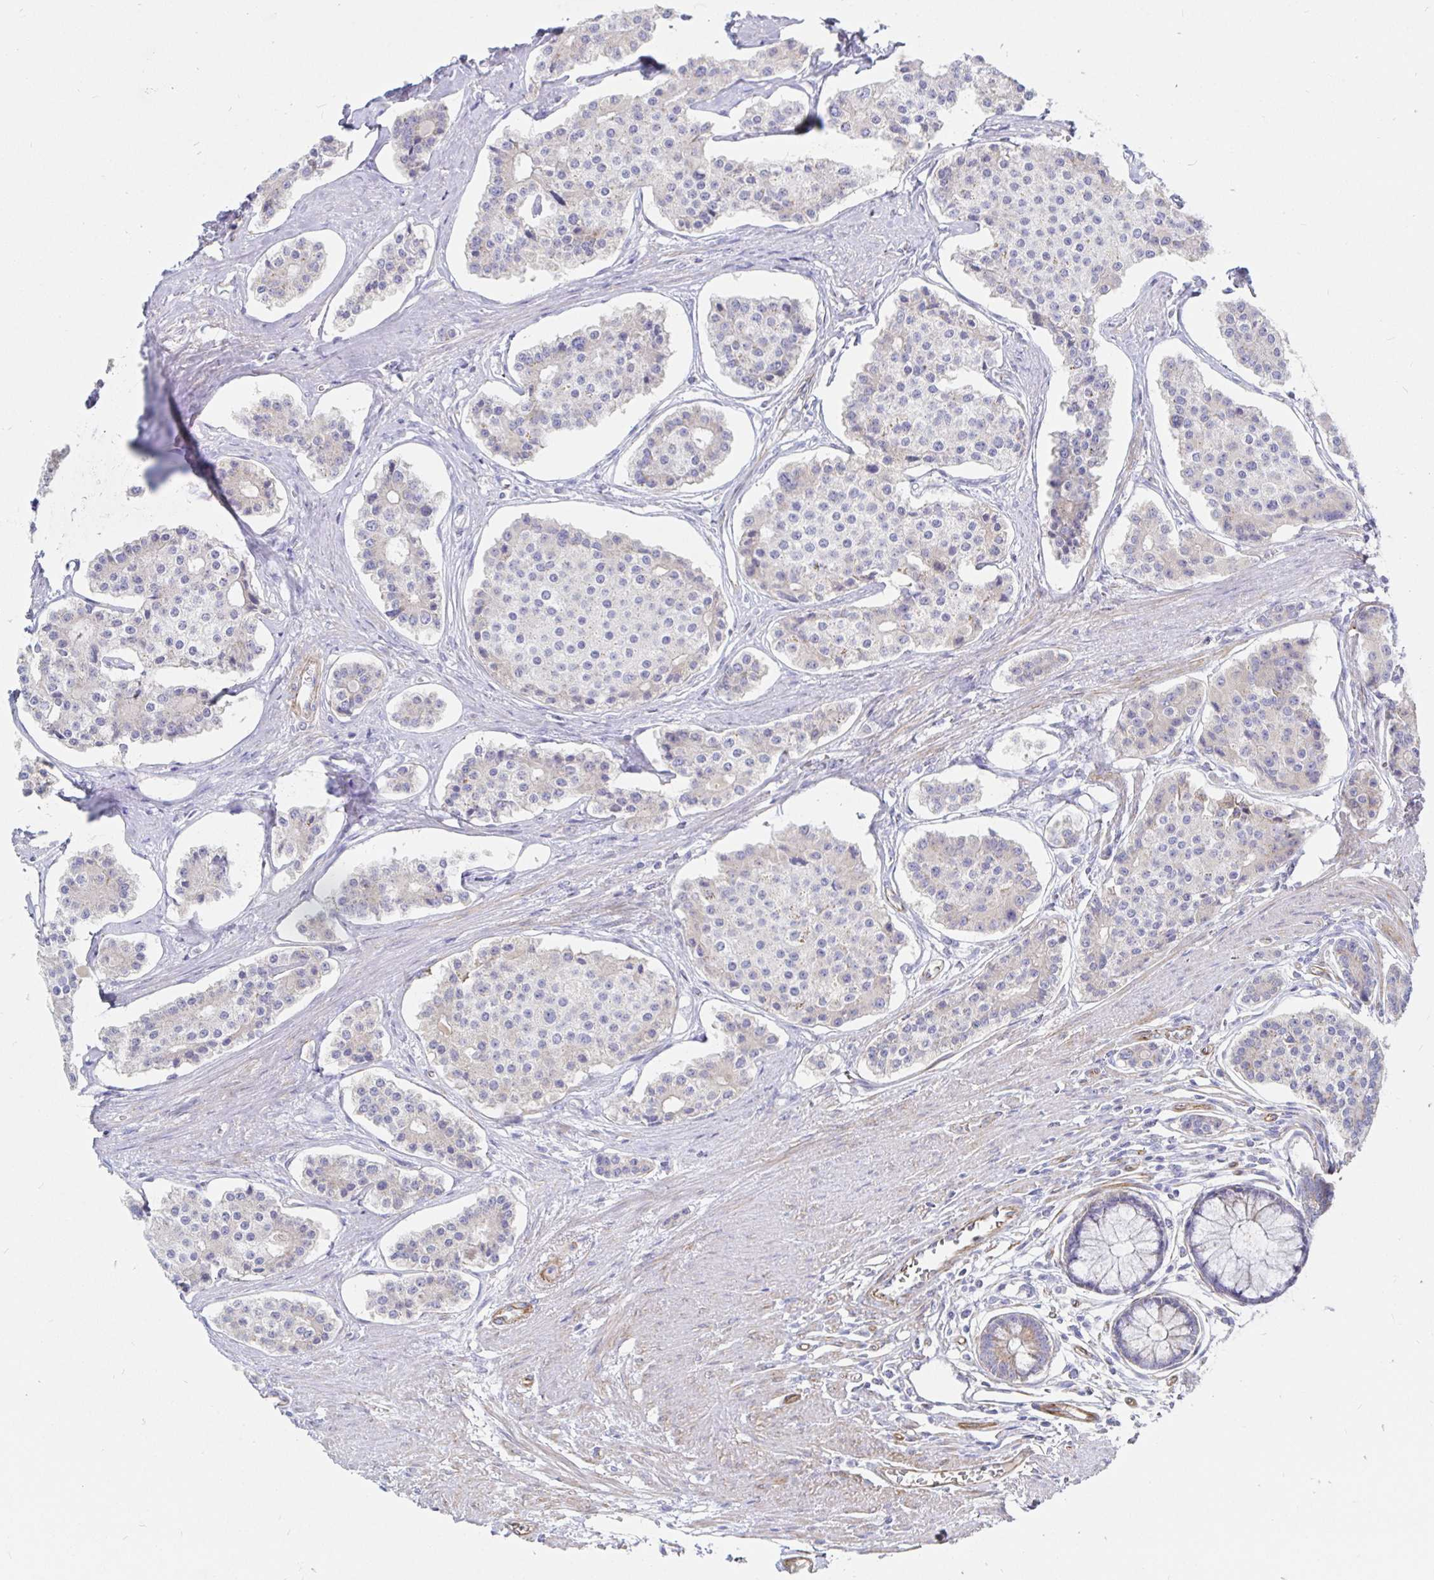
{"staining": {"intensity": "negative", "quantity": "none", "location": "none"}, "tissue": "carcinoid", "cell_type": "Tumor cells", "image_type": "cancer", "snomed": [{"axis": "morphology", "description": "Carcinoid, malignant, NOS"}, {"axis": "topography", "description": "Small intestine"}], "caption": "Protein analysis of carcinoid reveals no significant expression in tumor cells.", "gene": "COX16", "patient": {"sex": "female", "age": 65}}